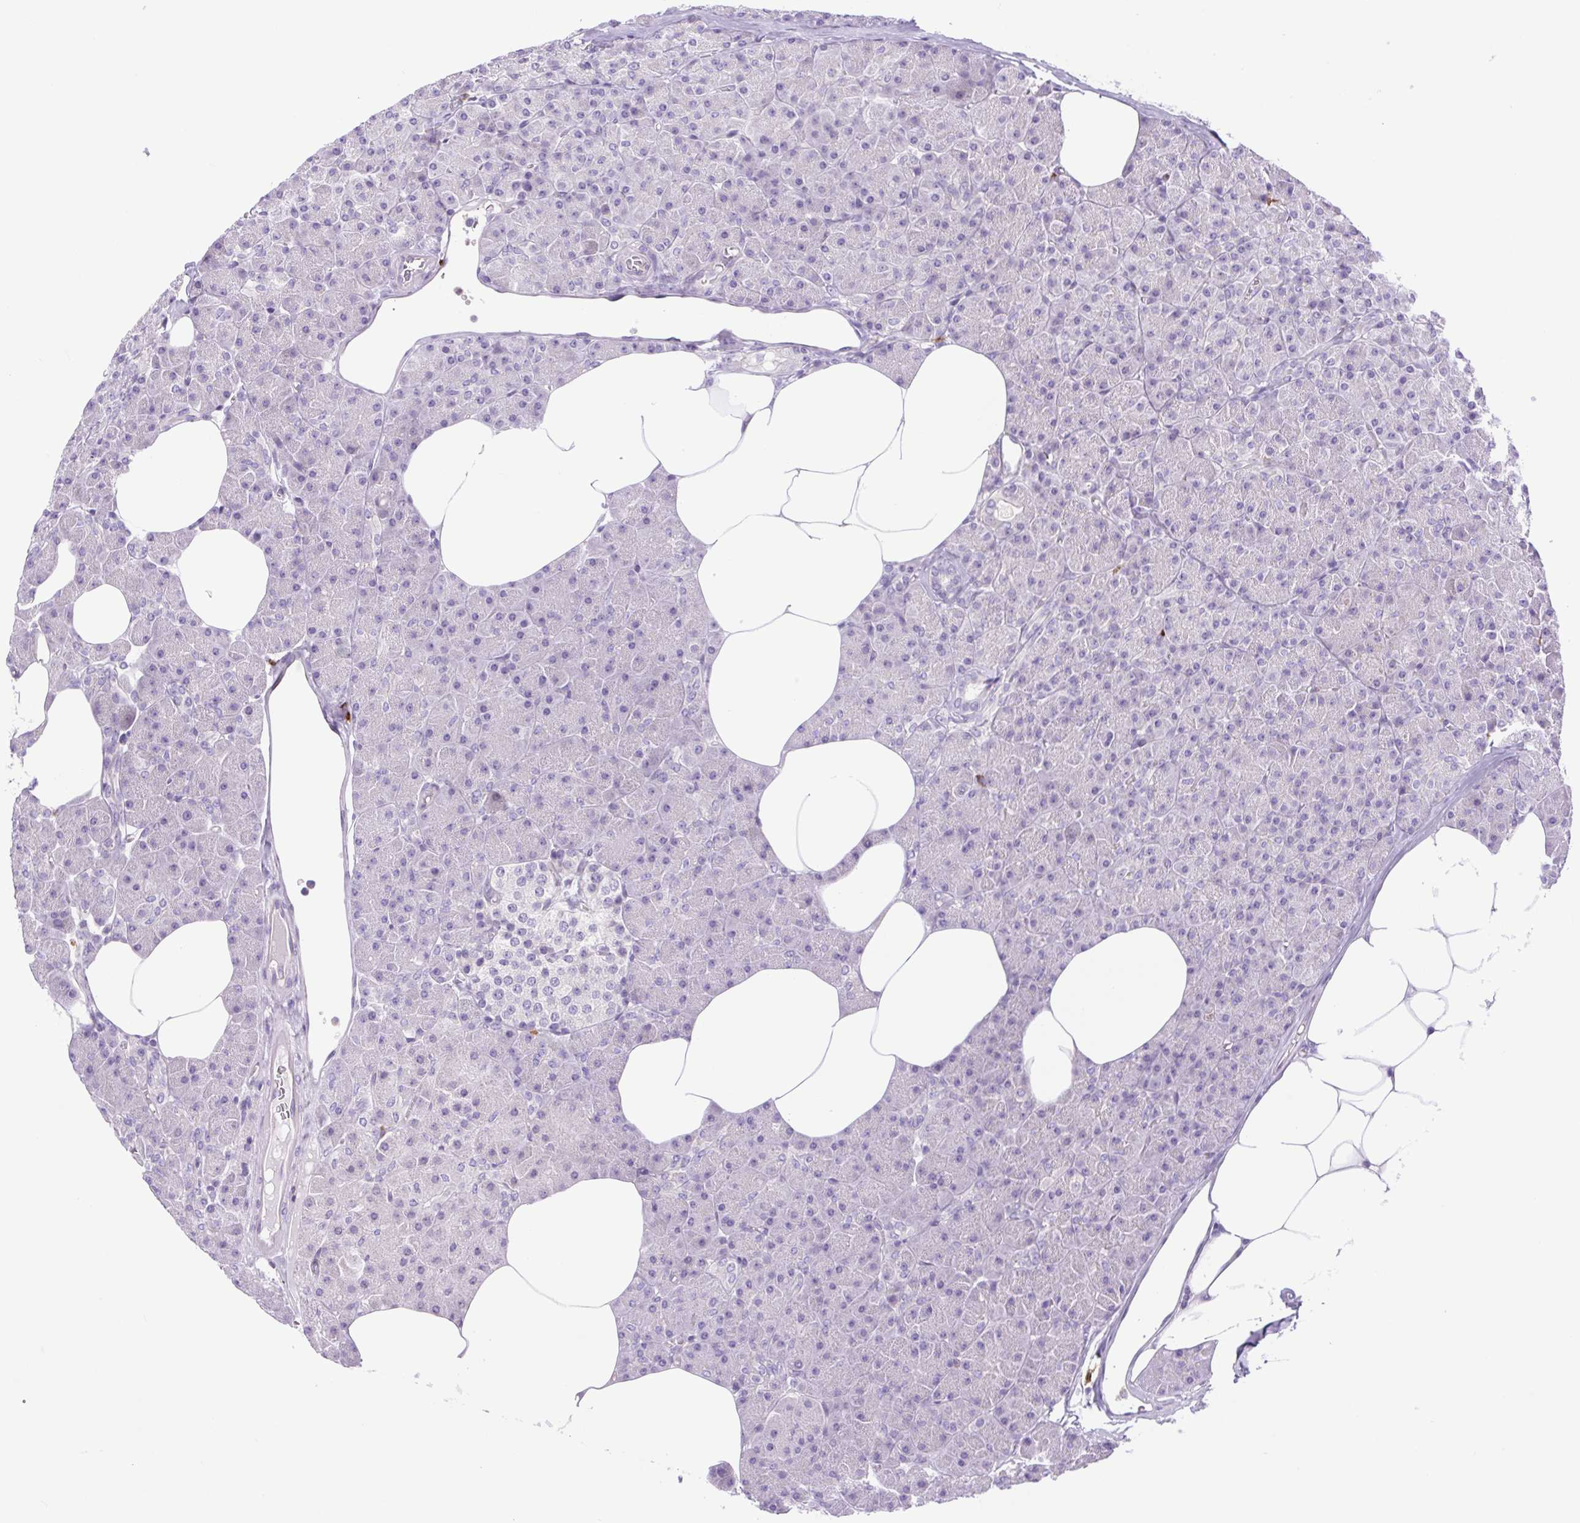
{"staining": {"intensity": "negative", "quantity": "none", "location": "none"}, "tissue": "pancreas", "cell_type": "Exocrine glandular cells", "image_type": "normal", "snomed": [{"axis": "morphology", "description": "Normal tissue, NOS"}, {"axis": "topography", "description": "Pancreas"}], "caption": "High power microscopy image of an IHC histopathology image of normal pancreas, revealing no significant staining in exocrine glandular cells.", "gene": "FAM177B", "patient": {"sex": "female", "age": 45}}